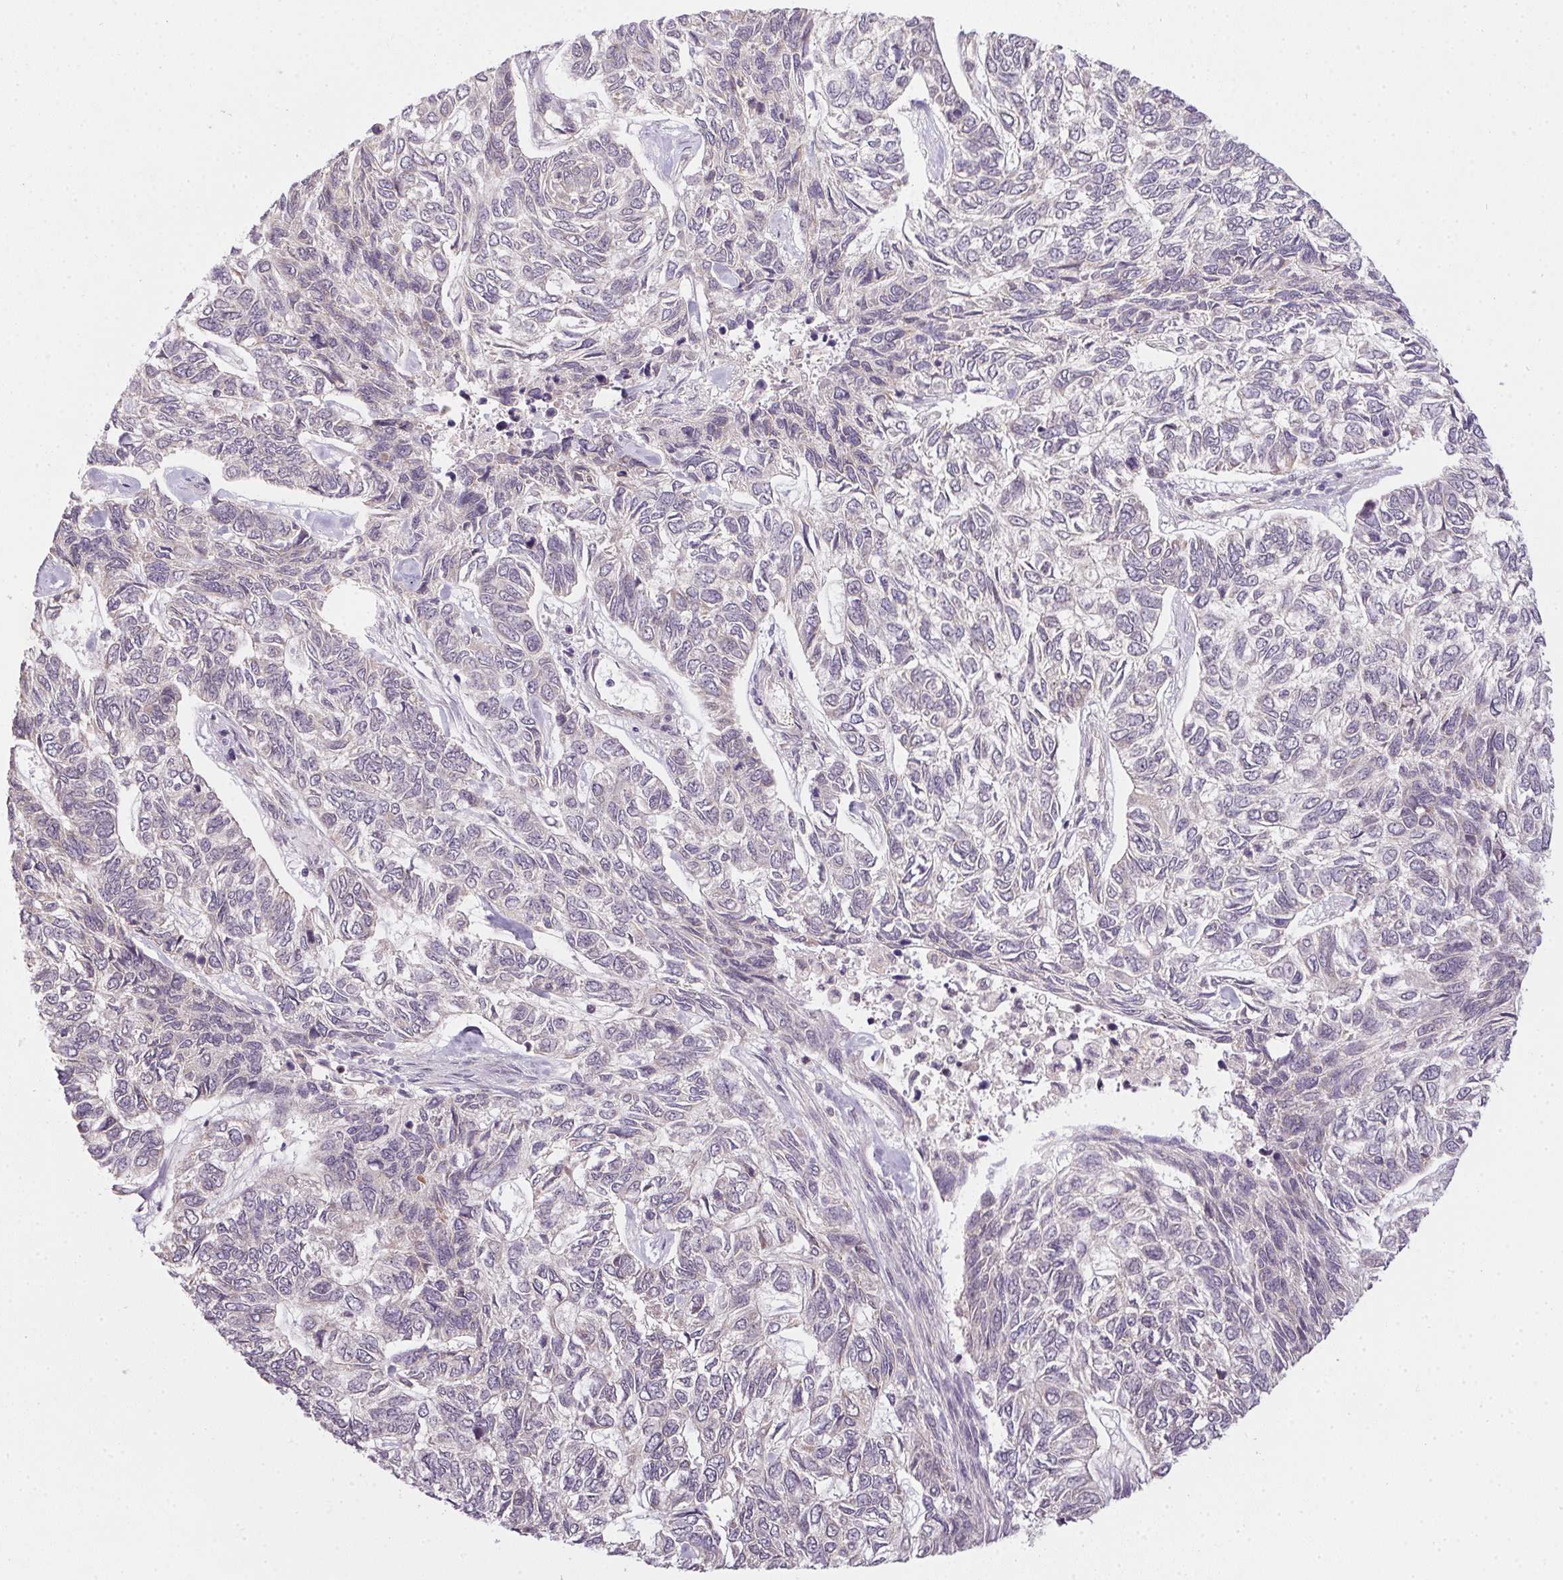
{"staining": {"intensity": "negative", "quantity": "none", "location": "none"}, "tissue": "skin cancer", "cell_type": "Tumor cells", "image_type": "cancer", "snomed": [{"axis": "morphology", "description": "Basal cell carcinoma"}, {"axis": "topography", "description": "Skin"}], "caption": "This is a image of IHC staining of skin basal cell carcinoma, which shows no expression in tumor cells. Brightfield microscopy of immunohistochemistry (IHC) stained with DAB (3,3'-diaminobenzidine) (brown) and hematoxylin (blue), captured at high magnification.", "gene": "CFAP92", "patient": {"sex": "female", "age": 65}}